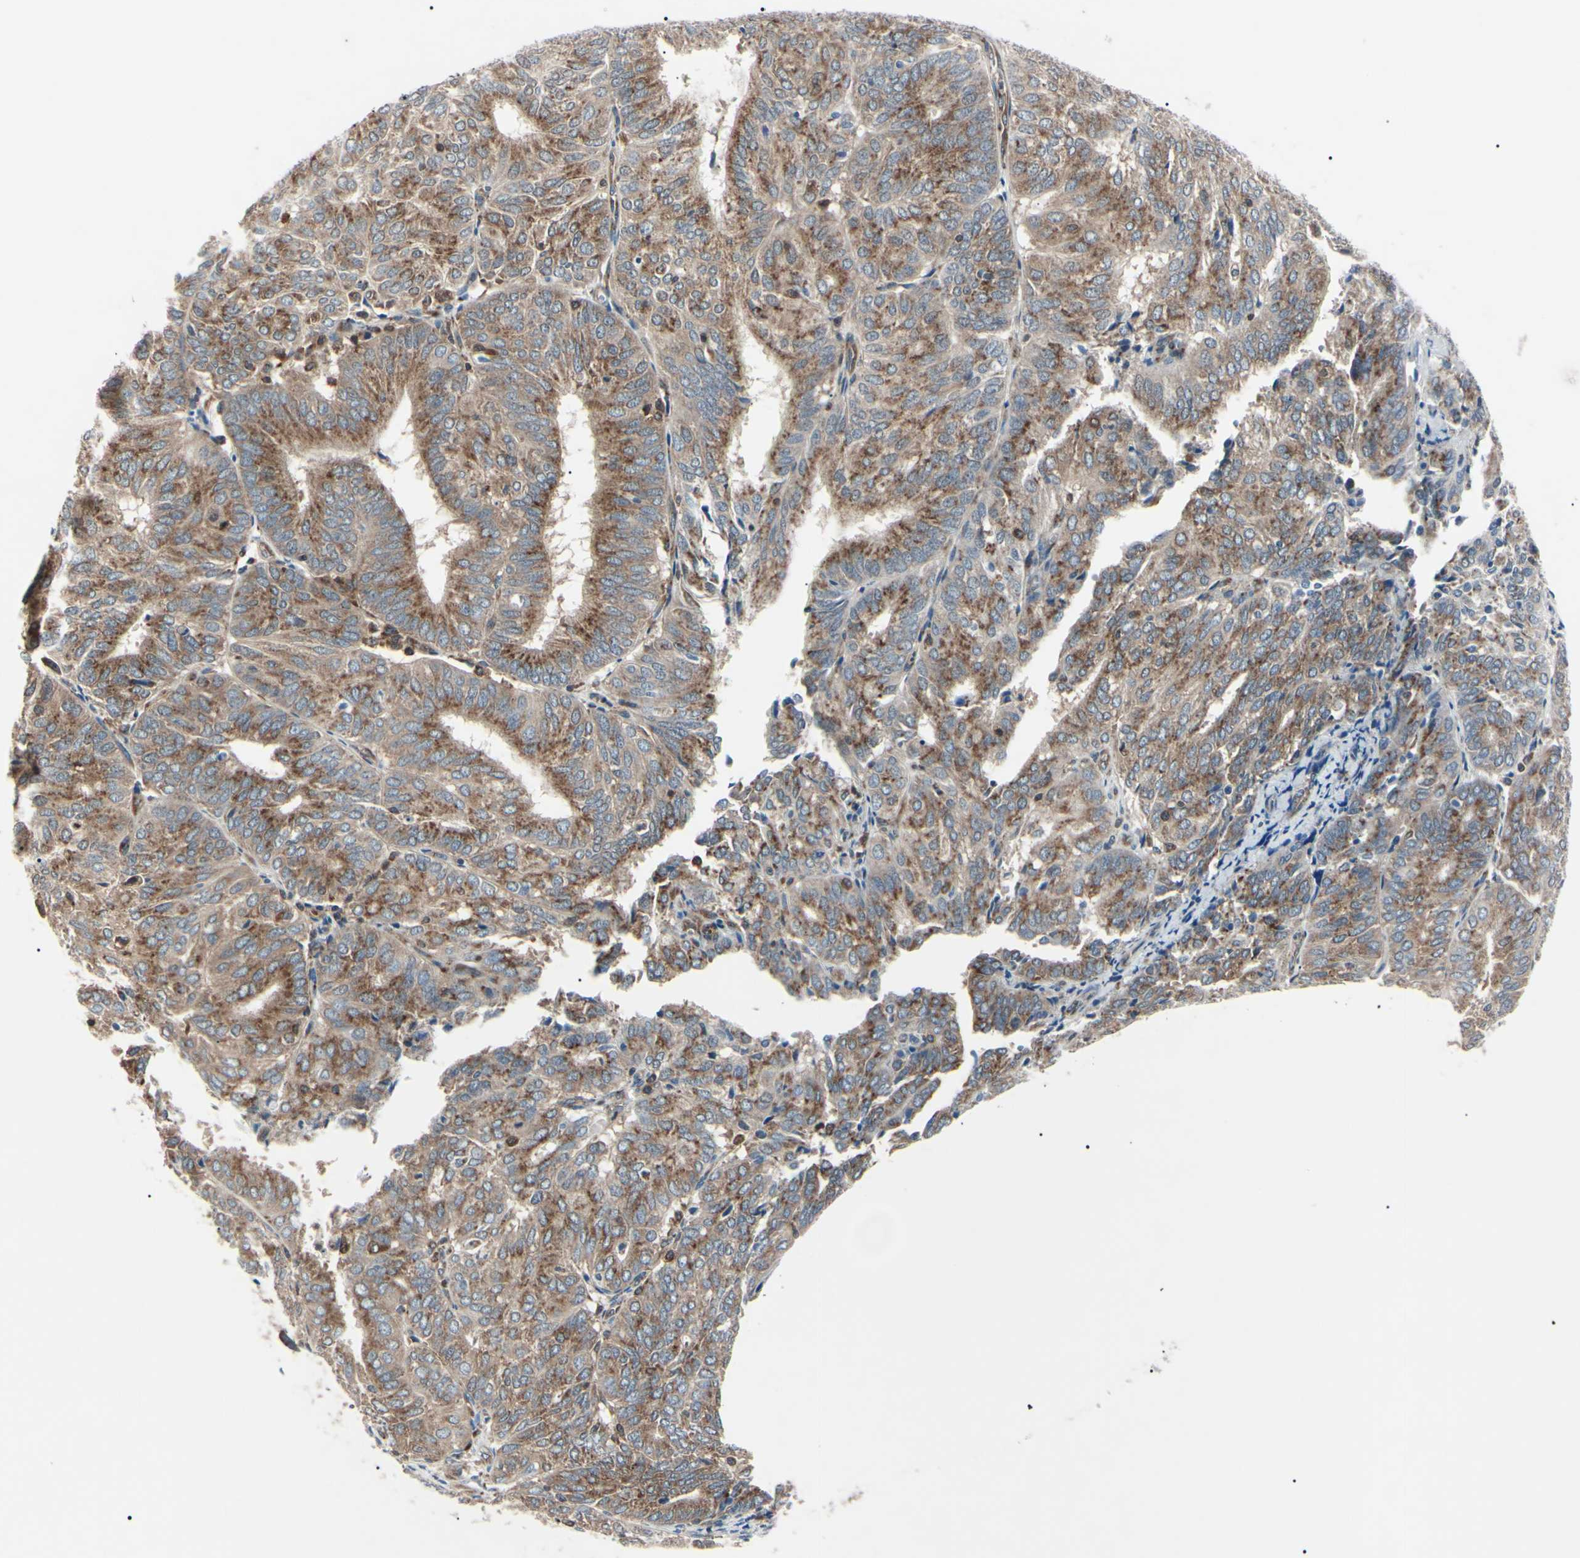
{"staining": {"intensity": "moderate", "quantity": ">75%", "location": "cytoplasmic/membranous"}, "tissue": "endometrial cancer", "cell_type": "Tumor cells", "image_type": "cancer", "snomed": [{"axis": "morphology", "description": "Adenocarcinoma, NOS"}, {"axis": "topography", "description": "Uterus"}], "caption": "This is a histology image of immunohistochemistry (IHC) staining of adenocarcinoma (endometrial), which shows moderate staining in the cytoplasmic/membranous of tumor cells.", "gene": "MAPRE1", "patient": {"sex": "female", "age": 60}}